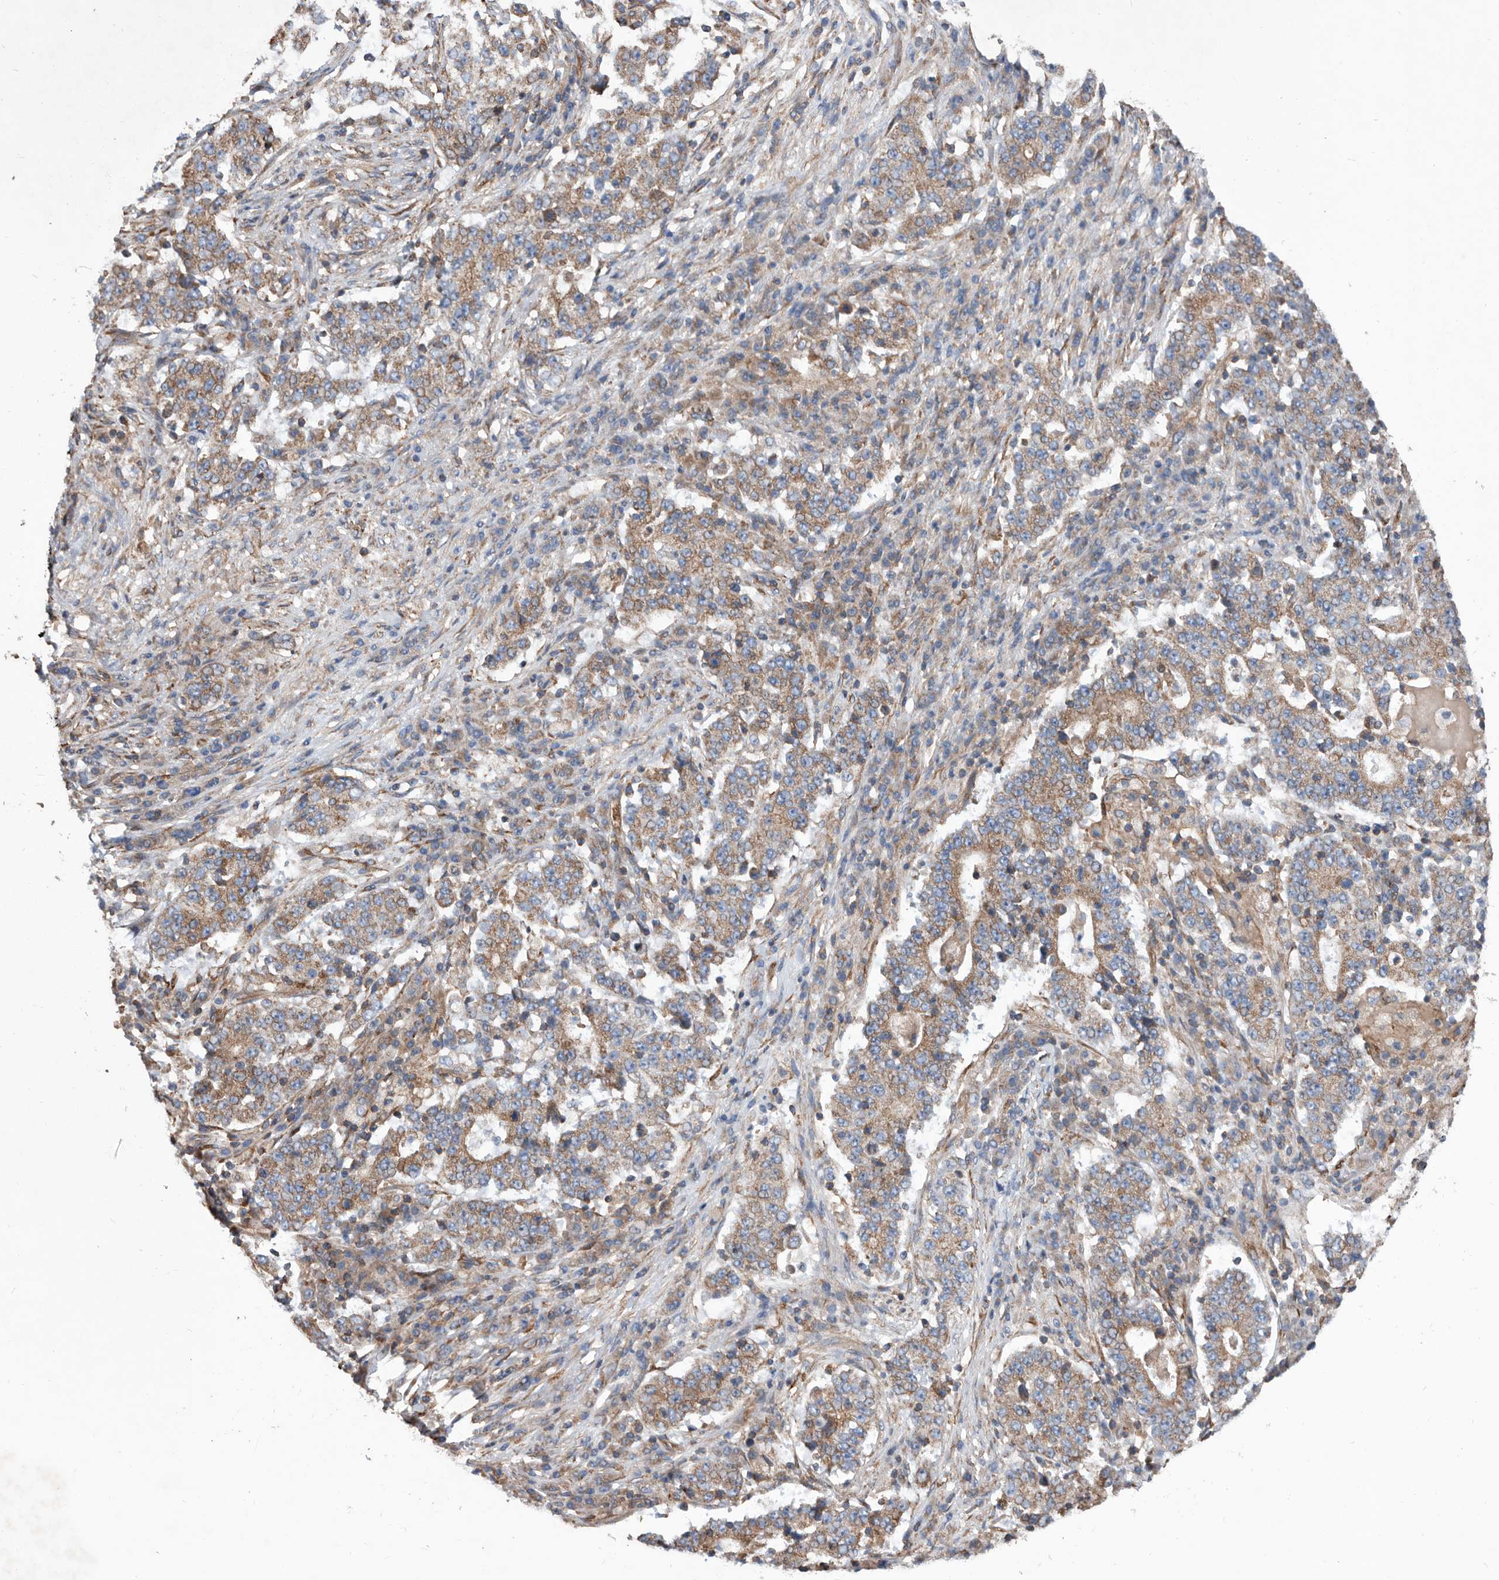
{"staining": {"intensity": "moderate", "quantity": ">75%", "location": "cytoplasmic/membranous"}, "tissue": "stomach cancer", "cell_type": "Tumor cells", "image_type": "cancer", "snomed": [{"axis": "morphology", "description": "Adenocarcinoma, NOS"}, {"axis": "topography", "description": "Stomach"}], "caption": "Brown immunohistochemical staining in stomach cancer (adenocarcinoma) demonstrates moderate cytoplasmic/membranous positivity in about >75% of tumor cells. (DAB (3,3'-diaminobenzidine) IHC with brightfield microscopy, high magnification).", "gene": "ATP13A3", "patient": {"sex": "male", "age": 59}}